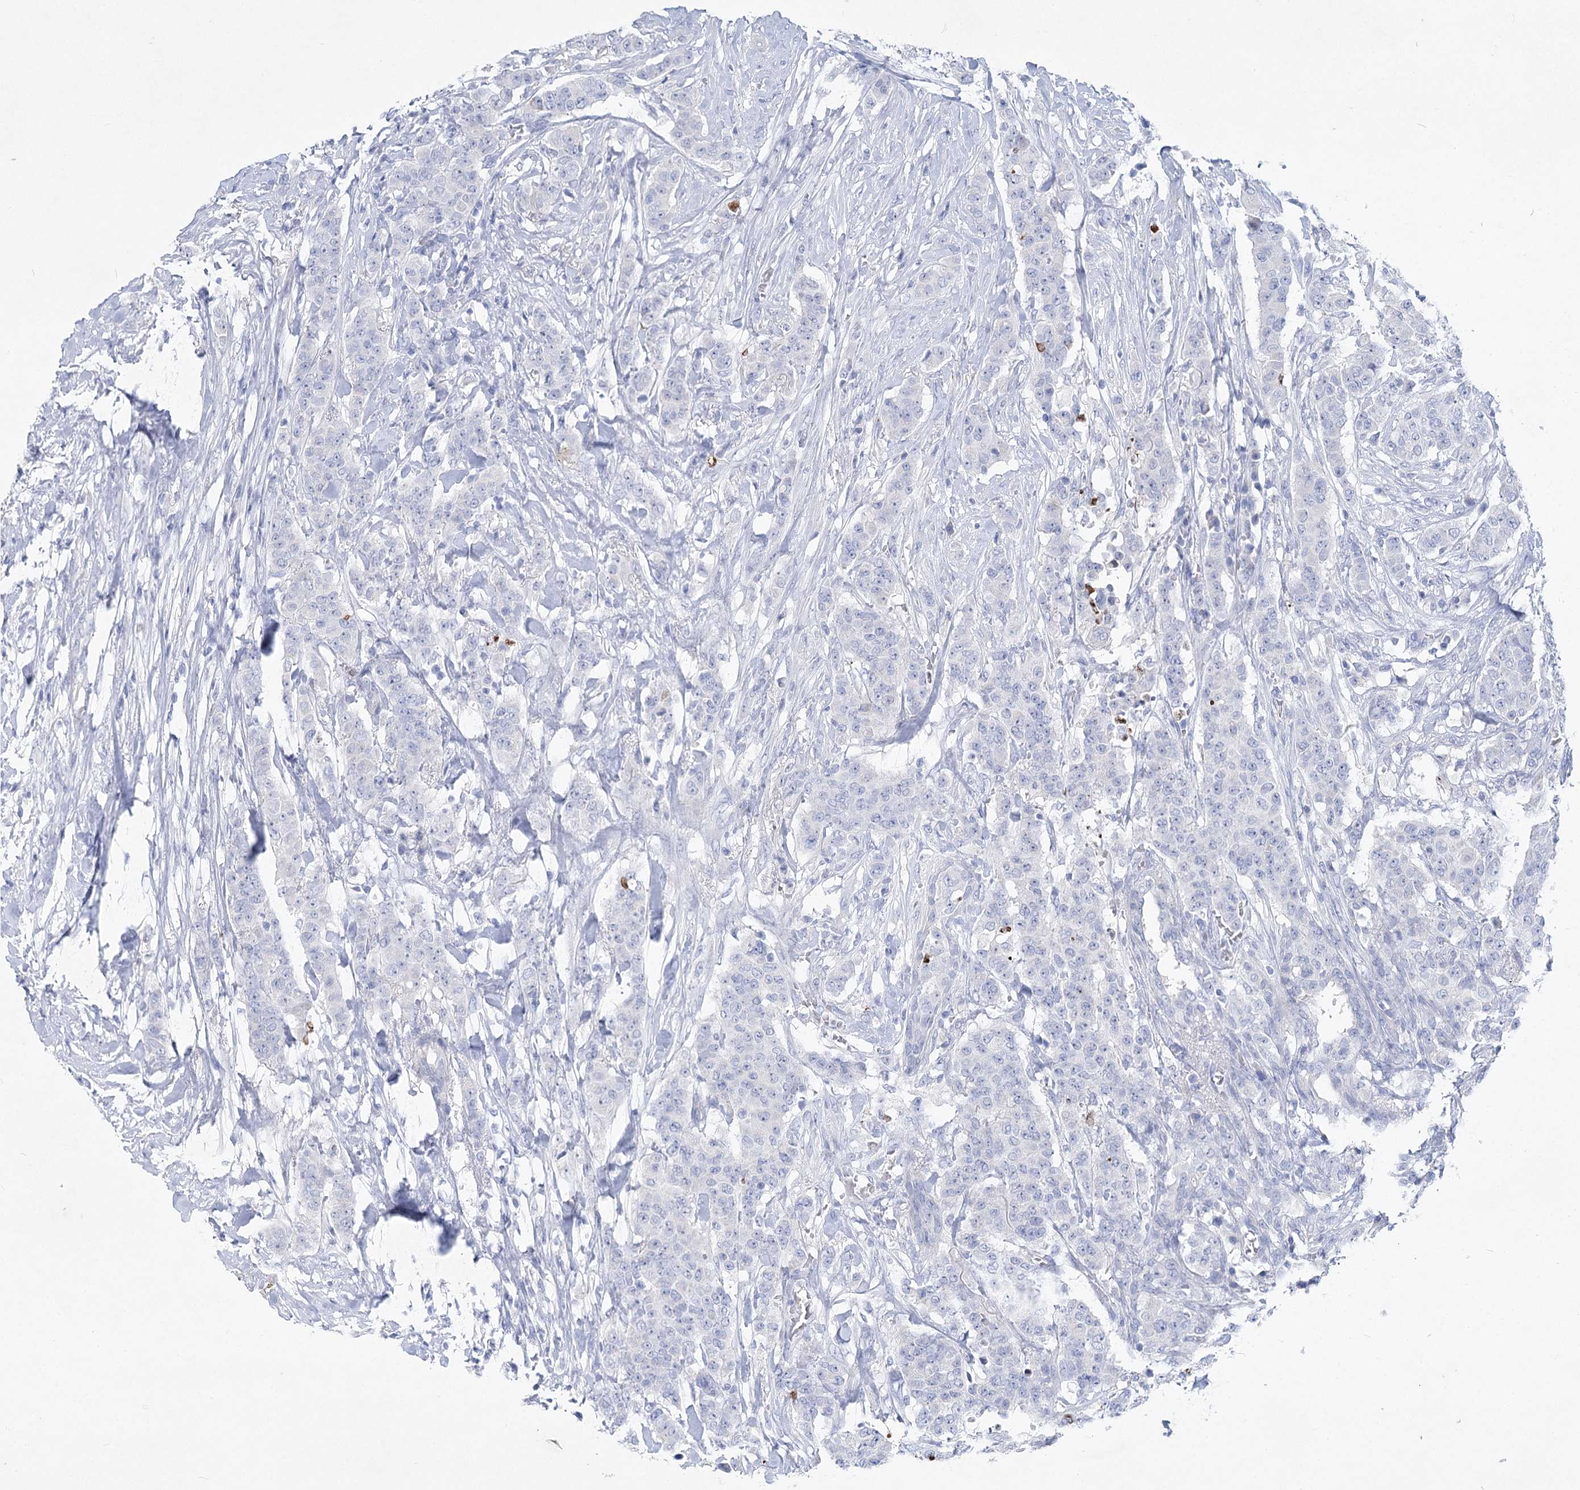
{"staining": {"intensity": "negative", "quantity": "none", "location": "none"}, "tissue": "breast cancer", "cell_type": "Tumor cells", "image_type": "cancer", "snomed": [{"axis": "morphology", "description": "Duct carcinoma"}, {"axis": "topography", "description": "Breast"}], "caption": "Tumor cells show no significant protein staining in intraductal carcinoma (breast). (Stains: DAB (3,3'-diaminobenzidine) immunohistochemistry with hematoxylin counter stain, Microscopy: brightfield microscopy at high magnification).", "gene": "WDR74", "patient": {"sex": "female", "age": 40}}